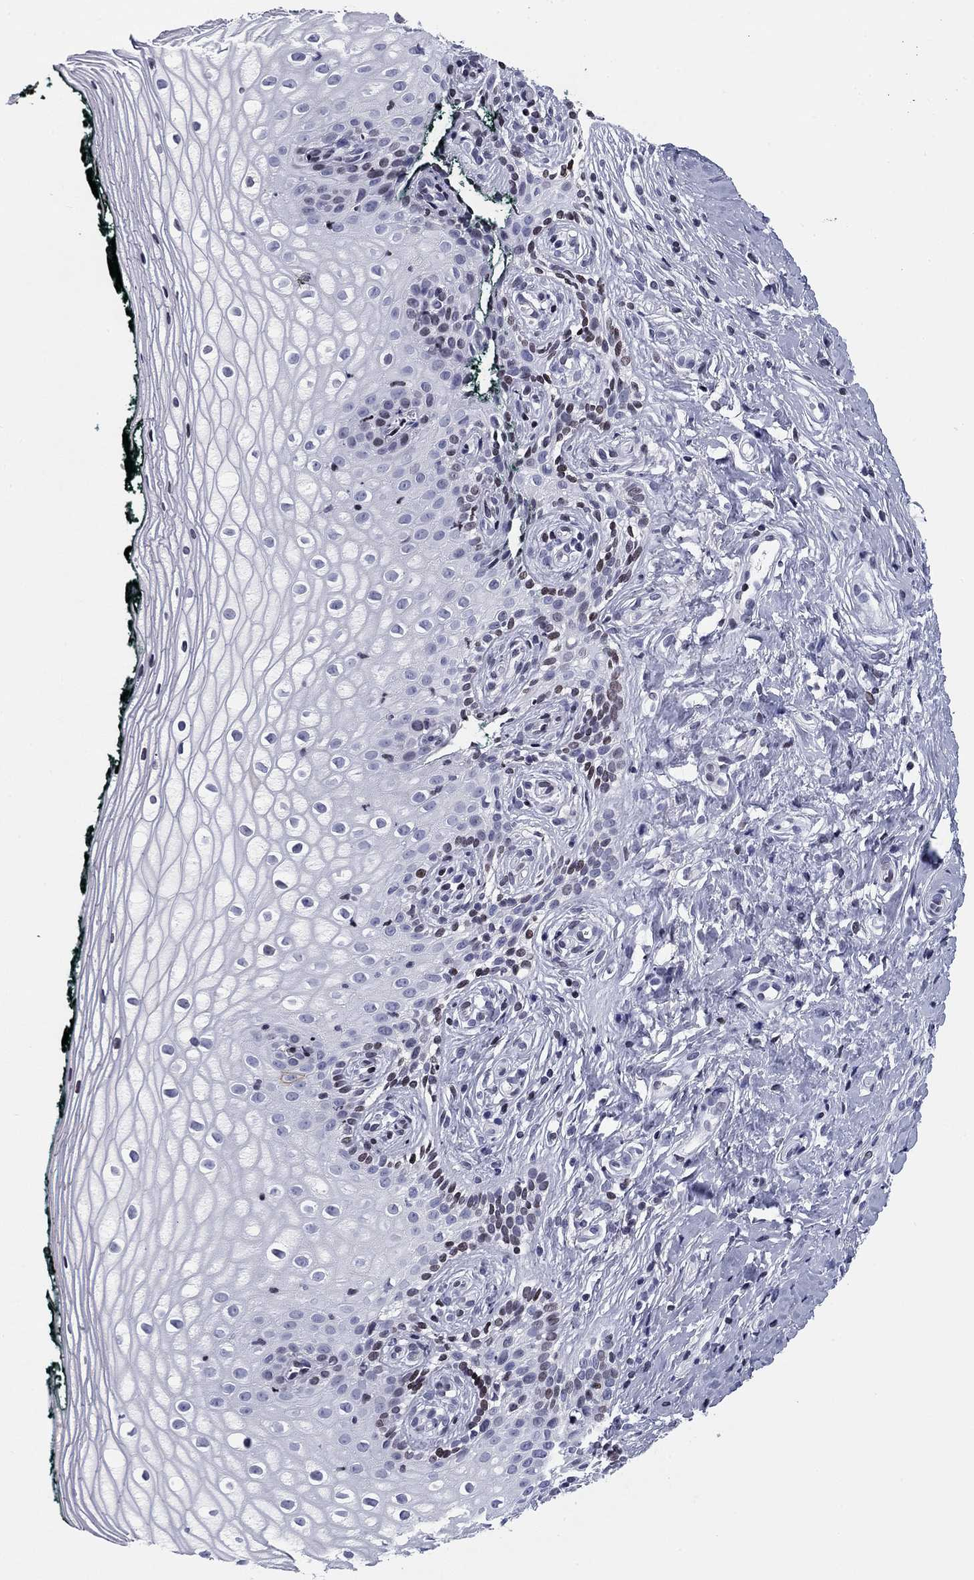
{"staining": {"intensity": "negative", "quantity": "none", "location": "none"}, "tissue": "vagina", "cell_type": "Squamous epithelial cells", "image_type": "normal", "snomed": [{"axis": "morphology", "description": "Normal tissue, NOS"}, {"axis": "topography", "description": "Vagina"}], "caption": "A photomicrograph of human vagina is negative for staining in squamous epithelial cells. (Stains: DAB (3,3'-diaminobenzidine) IHC with hematoxylin counter stain, Microscopy: brightfield microscopy at high magnification).", "gene": "CCDC144A", "patient": {"sex": "female", "age": 47}}